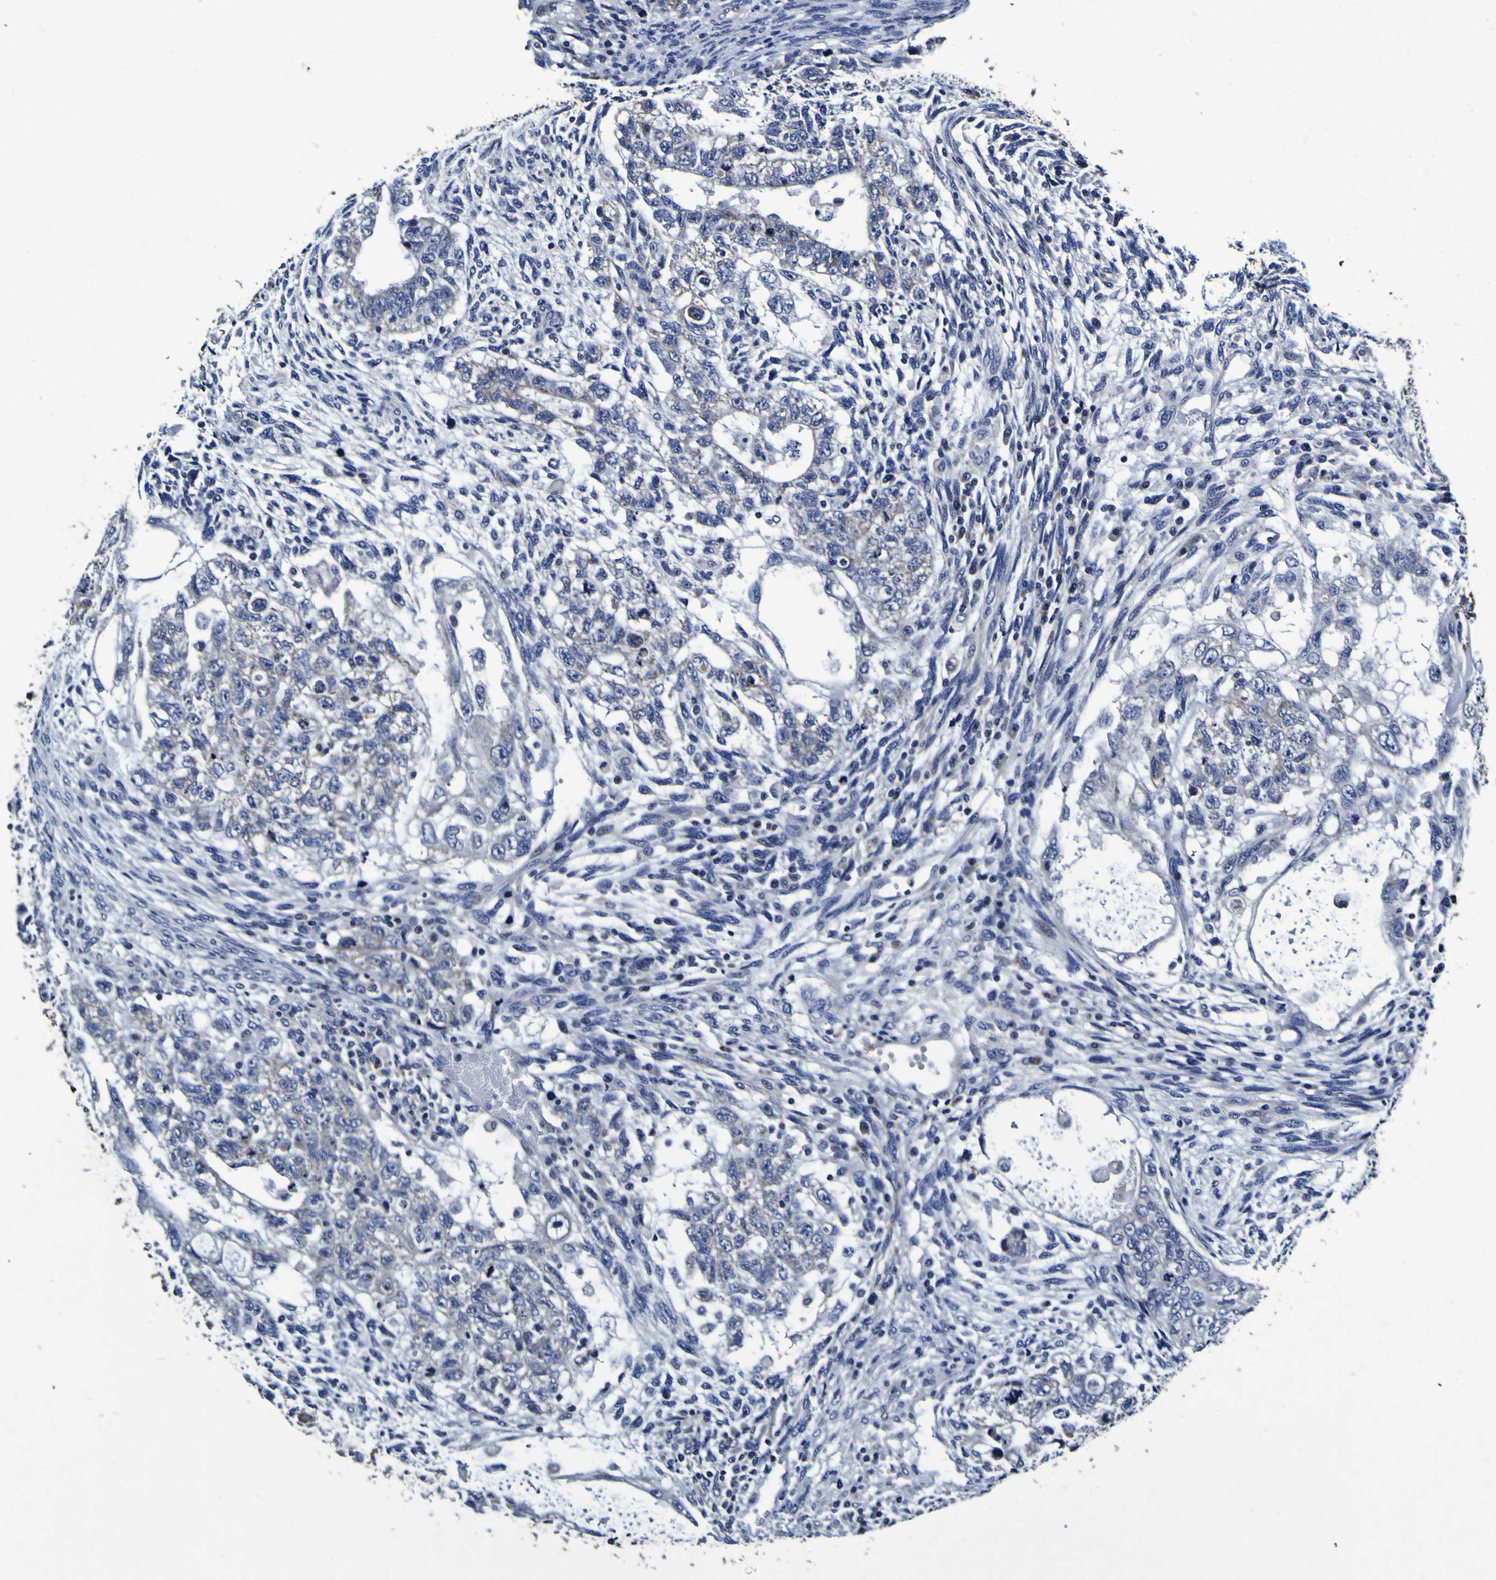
{"staining": {"intensity": "negative", "quantity": "none", "location": "none"}, "tissue": "testis cancer", "cell_type": "Tumor cells", "image_type": "cancer", "snomed": [{"axis": "morphology", "description": "Normal tissue, NOS"}, {"axis": "morphology", "description": "Carcinoma, Embryonal, NOS"}, {"axis": "topography", "description": "Testis"}], "caption": "An image of human testis cancer (embryonal carcinoma) is negative for staining in tumor cells. (Stains: DAB (3,3'-diaminobenzidine) immunohistochemistry with hematoxylin counter stain, Microscopy: brightfield microscopy at high magnification).", "gene": "PANK4", "patient": {"sex": "male", "age": 36}}